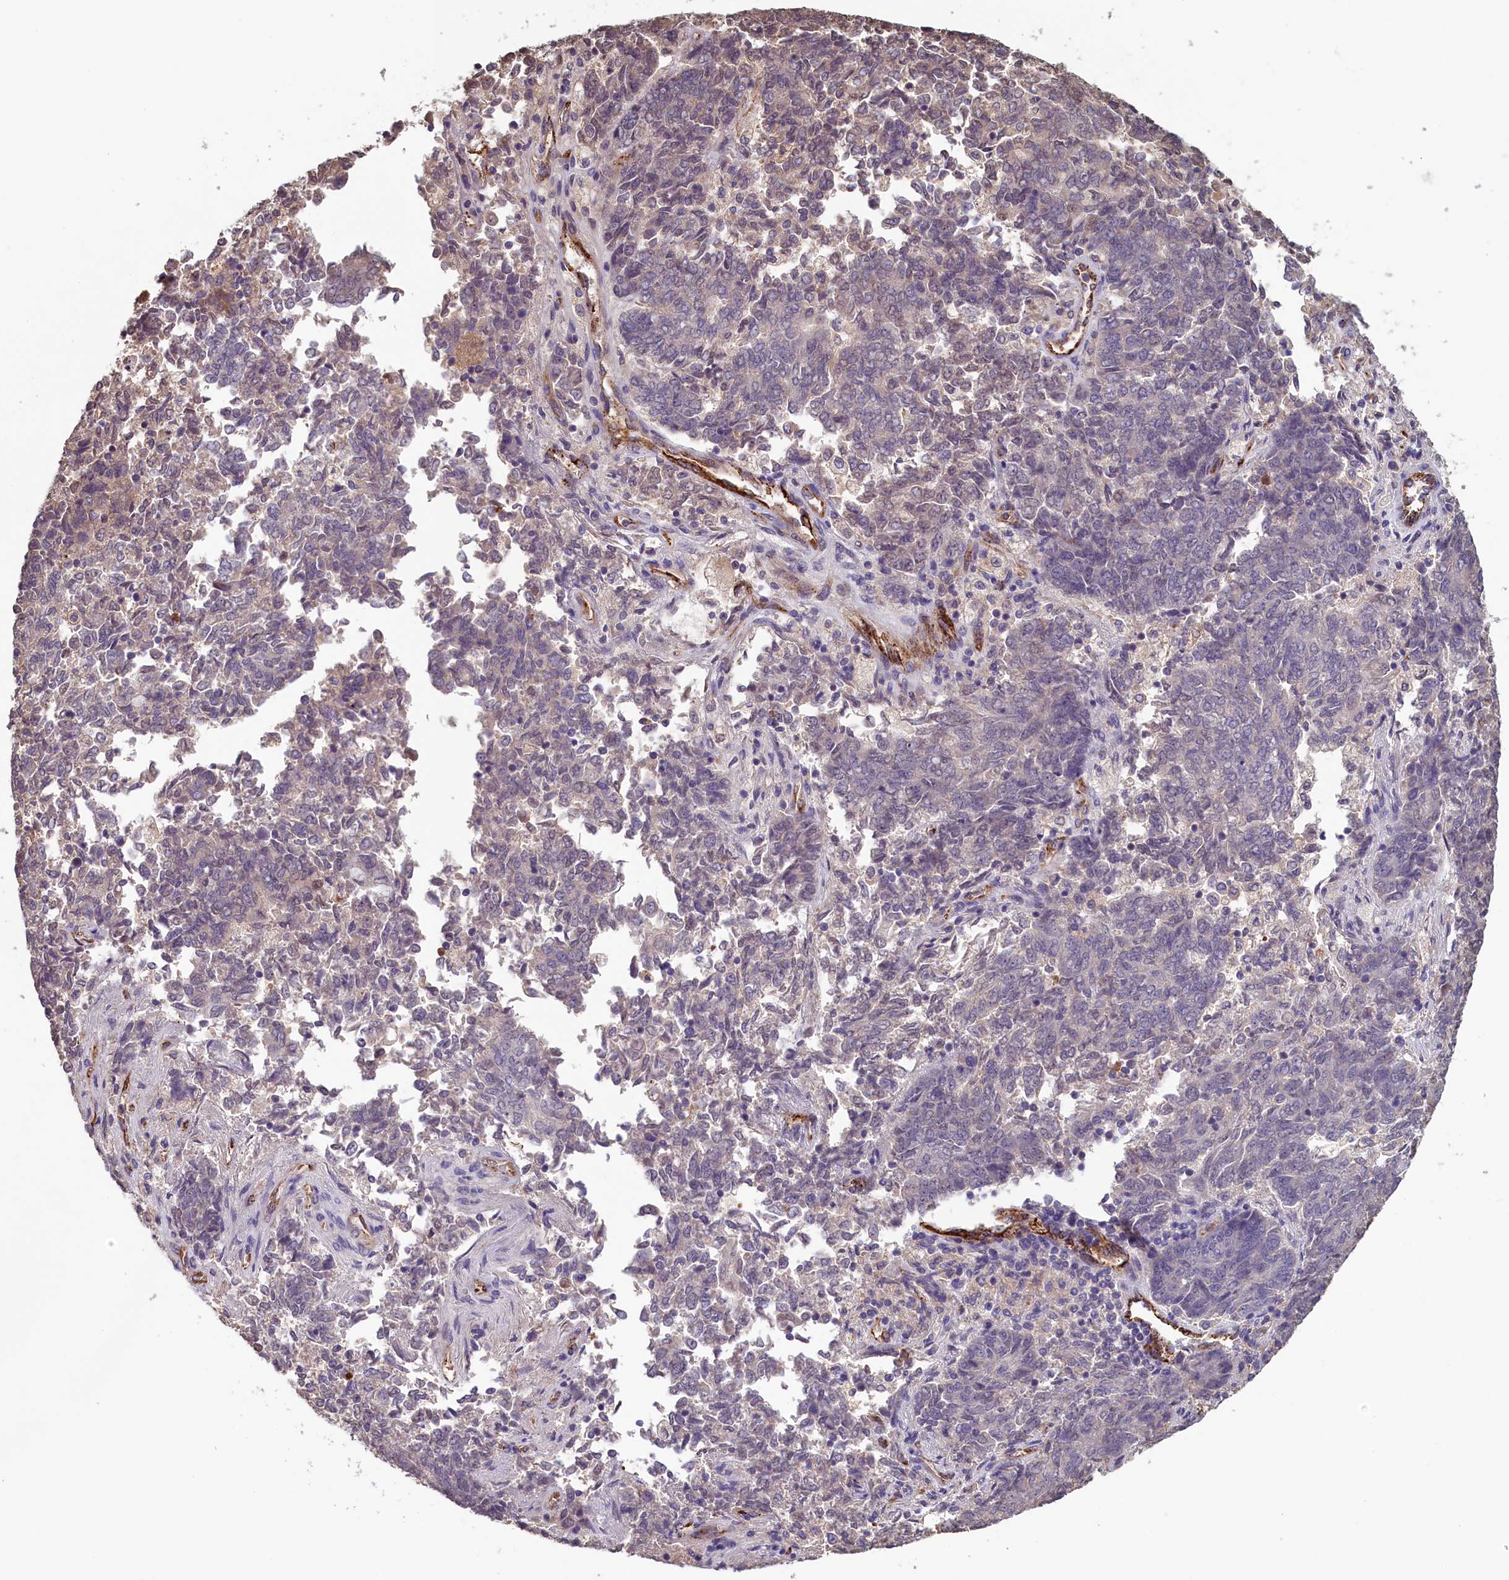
{"staining": {"intensity": "negative", "quantity": "none", "location": "none"}, "tissue": "endometrial cancer", "cell_type": "Tumor cells", "image_type": "cancer", "snomed": [{"axis": "morphology", "description": "Adenocarcinoma, NOS"}, {"axis": "topography", "description": "Endometrium"}], "caption": "Tumor cells are negative for protein expression in human endometrial adenocarcinoma.", "gene": "ACSBG1", "patient": {"sex": "female", "age": 80}}